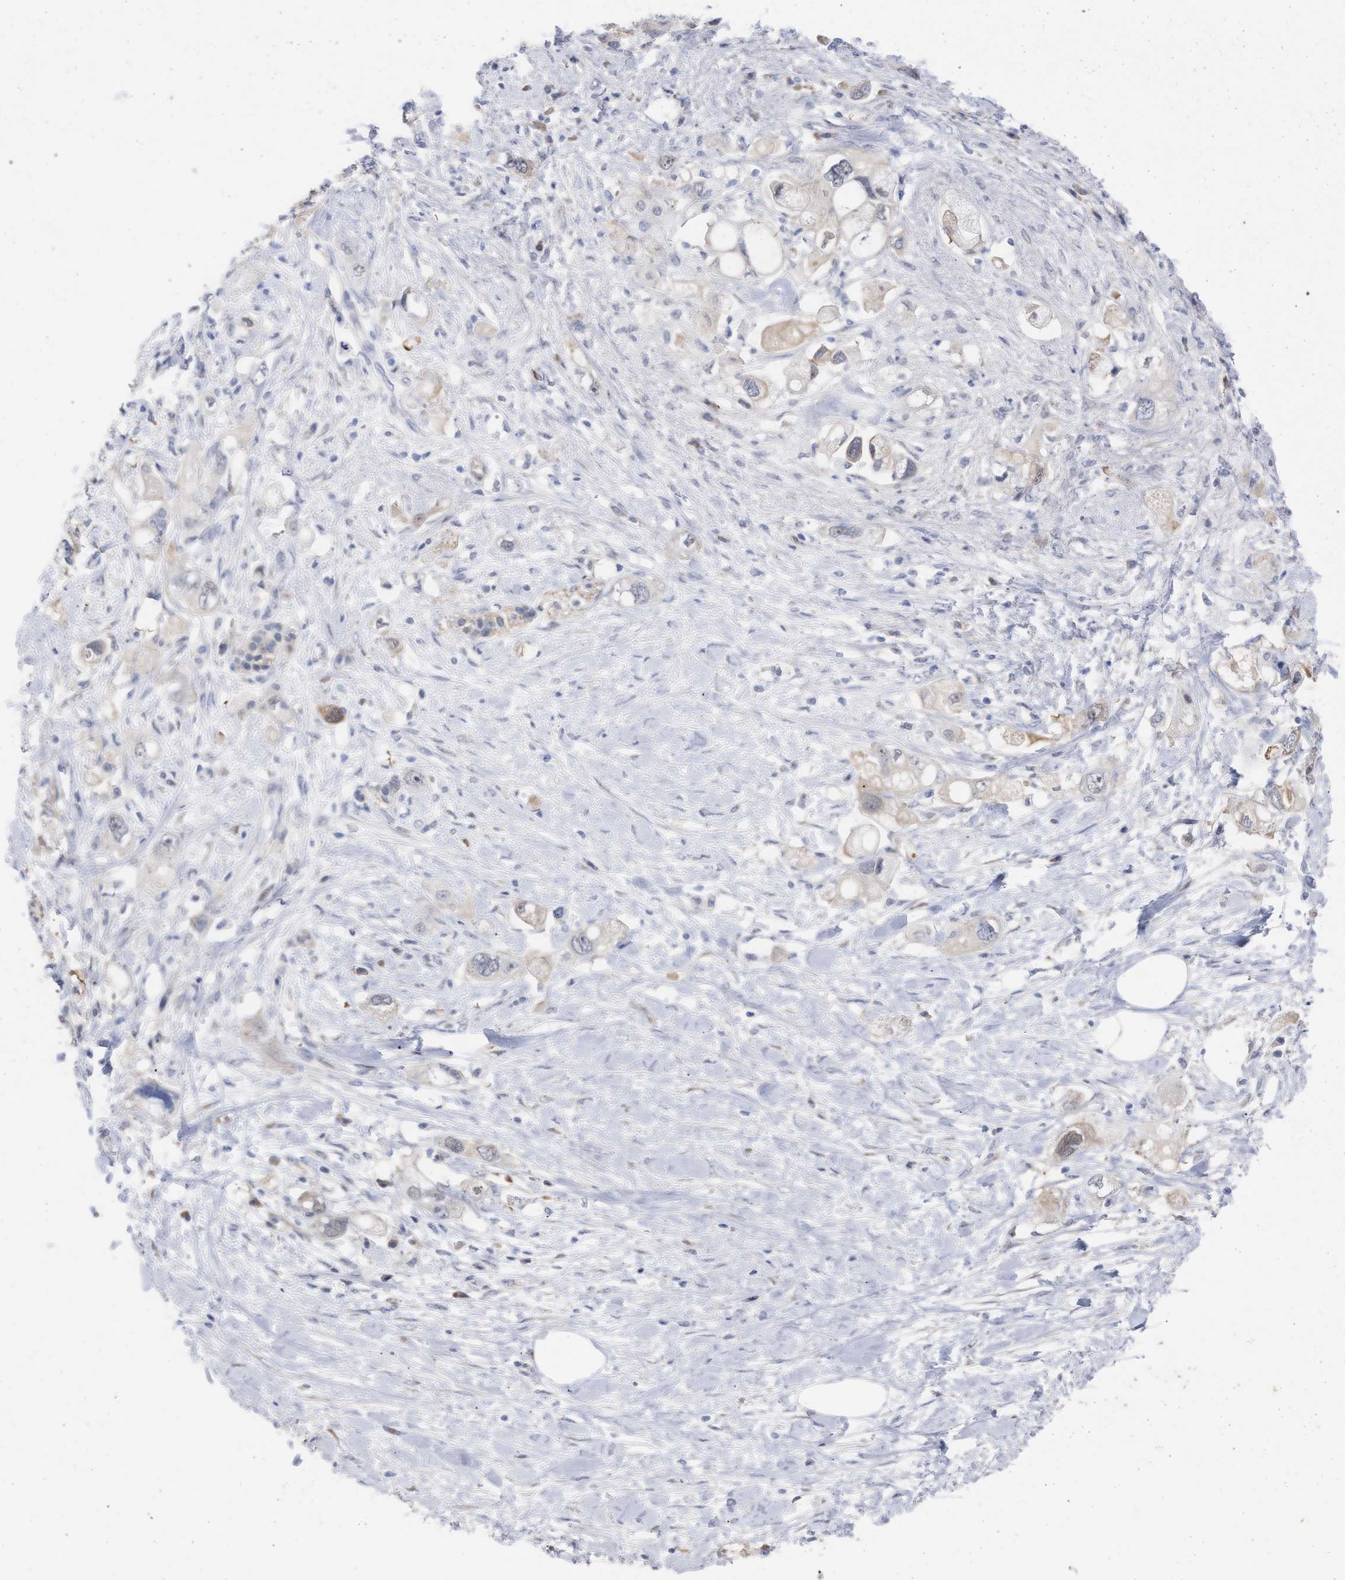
{"staining": {"intensity": "weak", "quantity": "<25%", "location": "cytoplasmic/membranous"}, "tissue": "pancreatic cancer", "cell_type": "Tumor cells", "image_type": "cancer", "snomed": [{"axis": "morphology", "description": "Adenocarcinoma, NOS"}, {"axis": "topography", "description": "Pancreas"}], "caption": "A micrograph of adenocarcinoma (pancreatic) stained for a protein demonstrates no brown staining in tumor cells.", "gene": "FHOD3", "patient": {"sex": "female", "age": 56}}